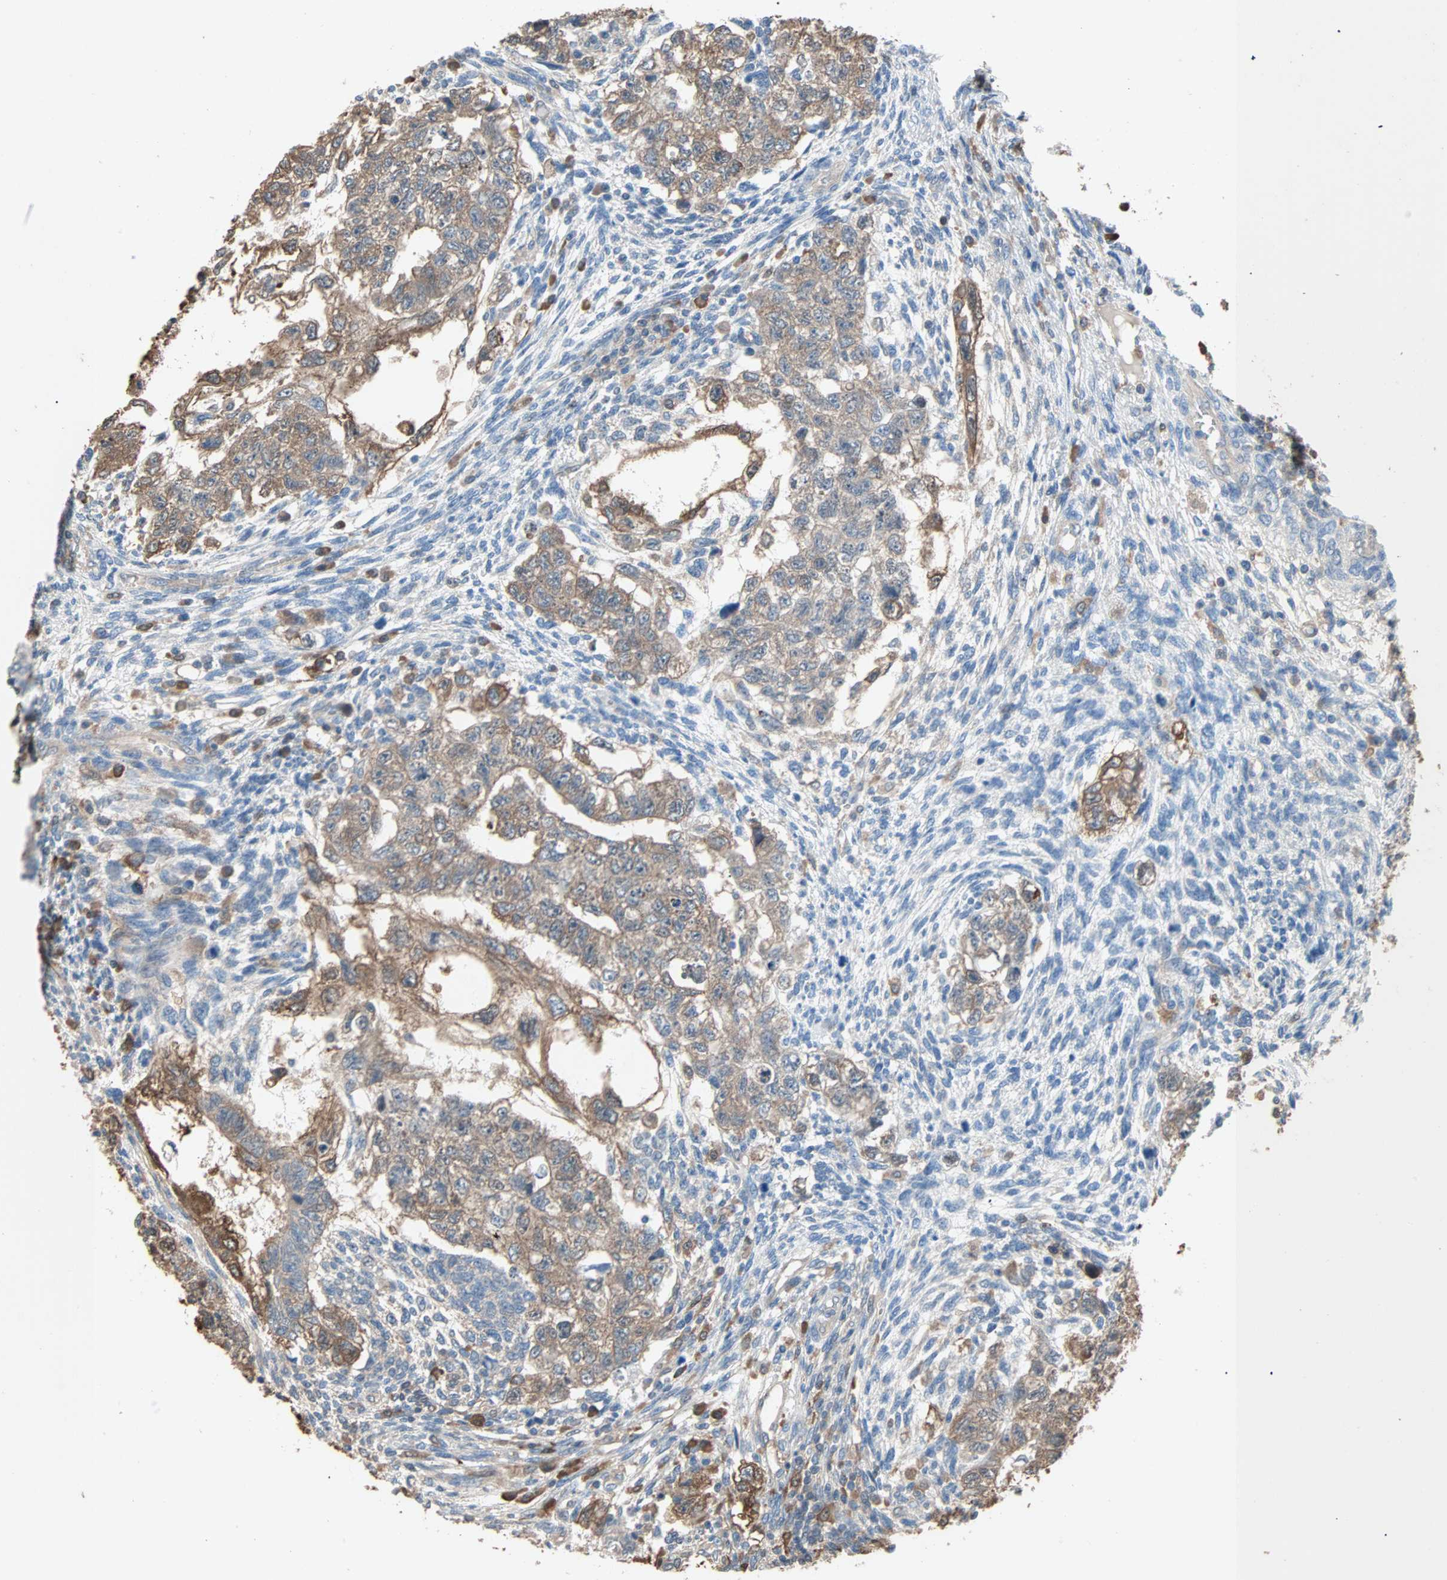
{"staining": {"intensity": "moderate", "quantity": ">75%", "location": "cytoplasmic/membranous"}, "tissue": "testis cancer", "cell_type": "Tumor cells", "image_type": "cancer", "snomed": [{"axis": "morphology", "description": "Normal tissue, NOS"}, {"axis": "morphology", "description": "Carcinoma, Embryonal, NOS"}, {"axis": "topography", "description": "Testis"}], "caption": "High-power microscopy captured an immunohistochemistry (IHC) photomicrograph of testis cancer (embryonal carcinoma), revealing moderate cytoplasmic/membranous staining in about >75% of tumor cells.", "gene": "PRDX1", "patient": {"sex": "male", "age": 36}}